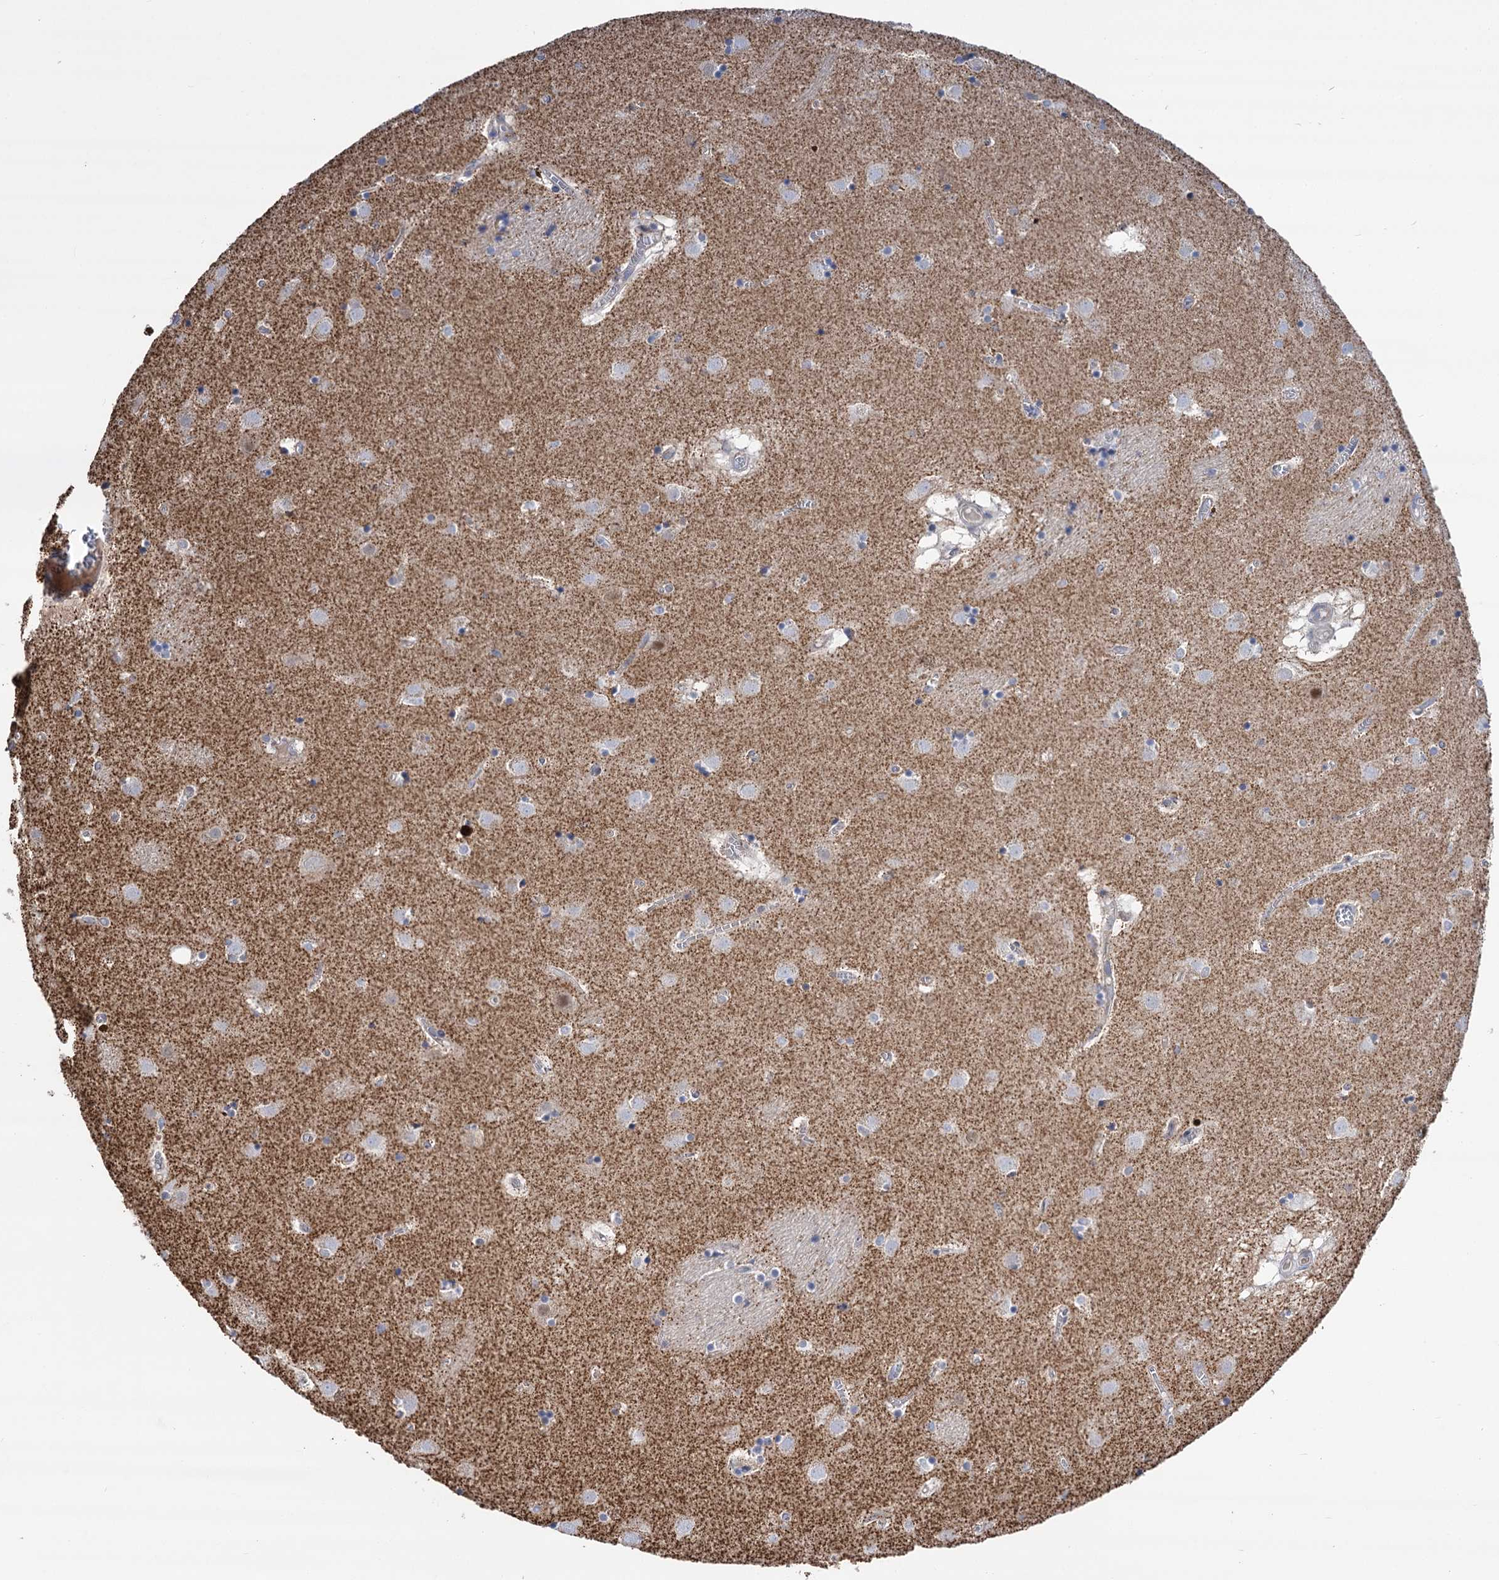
{"staining": {"intensity": "negative", "quantity": "none", "location": "none"}, "tissue": "caudate", "cell_type": "Glial cells", "image_type": "normal", "snomed": [{"axis": "morphology", "description": "Normal tissue, NOS"}, {"axis": "topography", "description": "Lateral ventricle wall"}], "caption": "There is no significant positivity in glial cells of caudate. The staining is performed using DAB (3,3'-diaminobenzidine) brown chromogen with nuclei counter-stained in using hematoxylin.", "gene": "ZNRD2", "patient": {"sex": "male", "age": 70}}